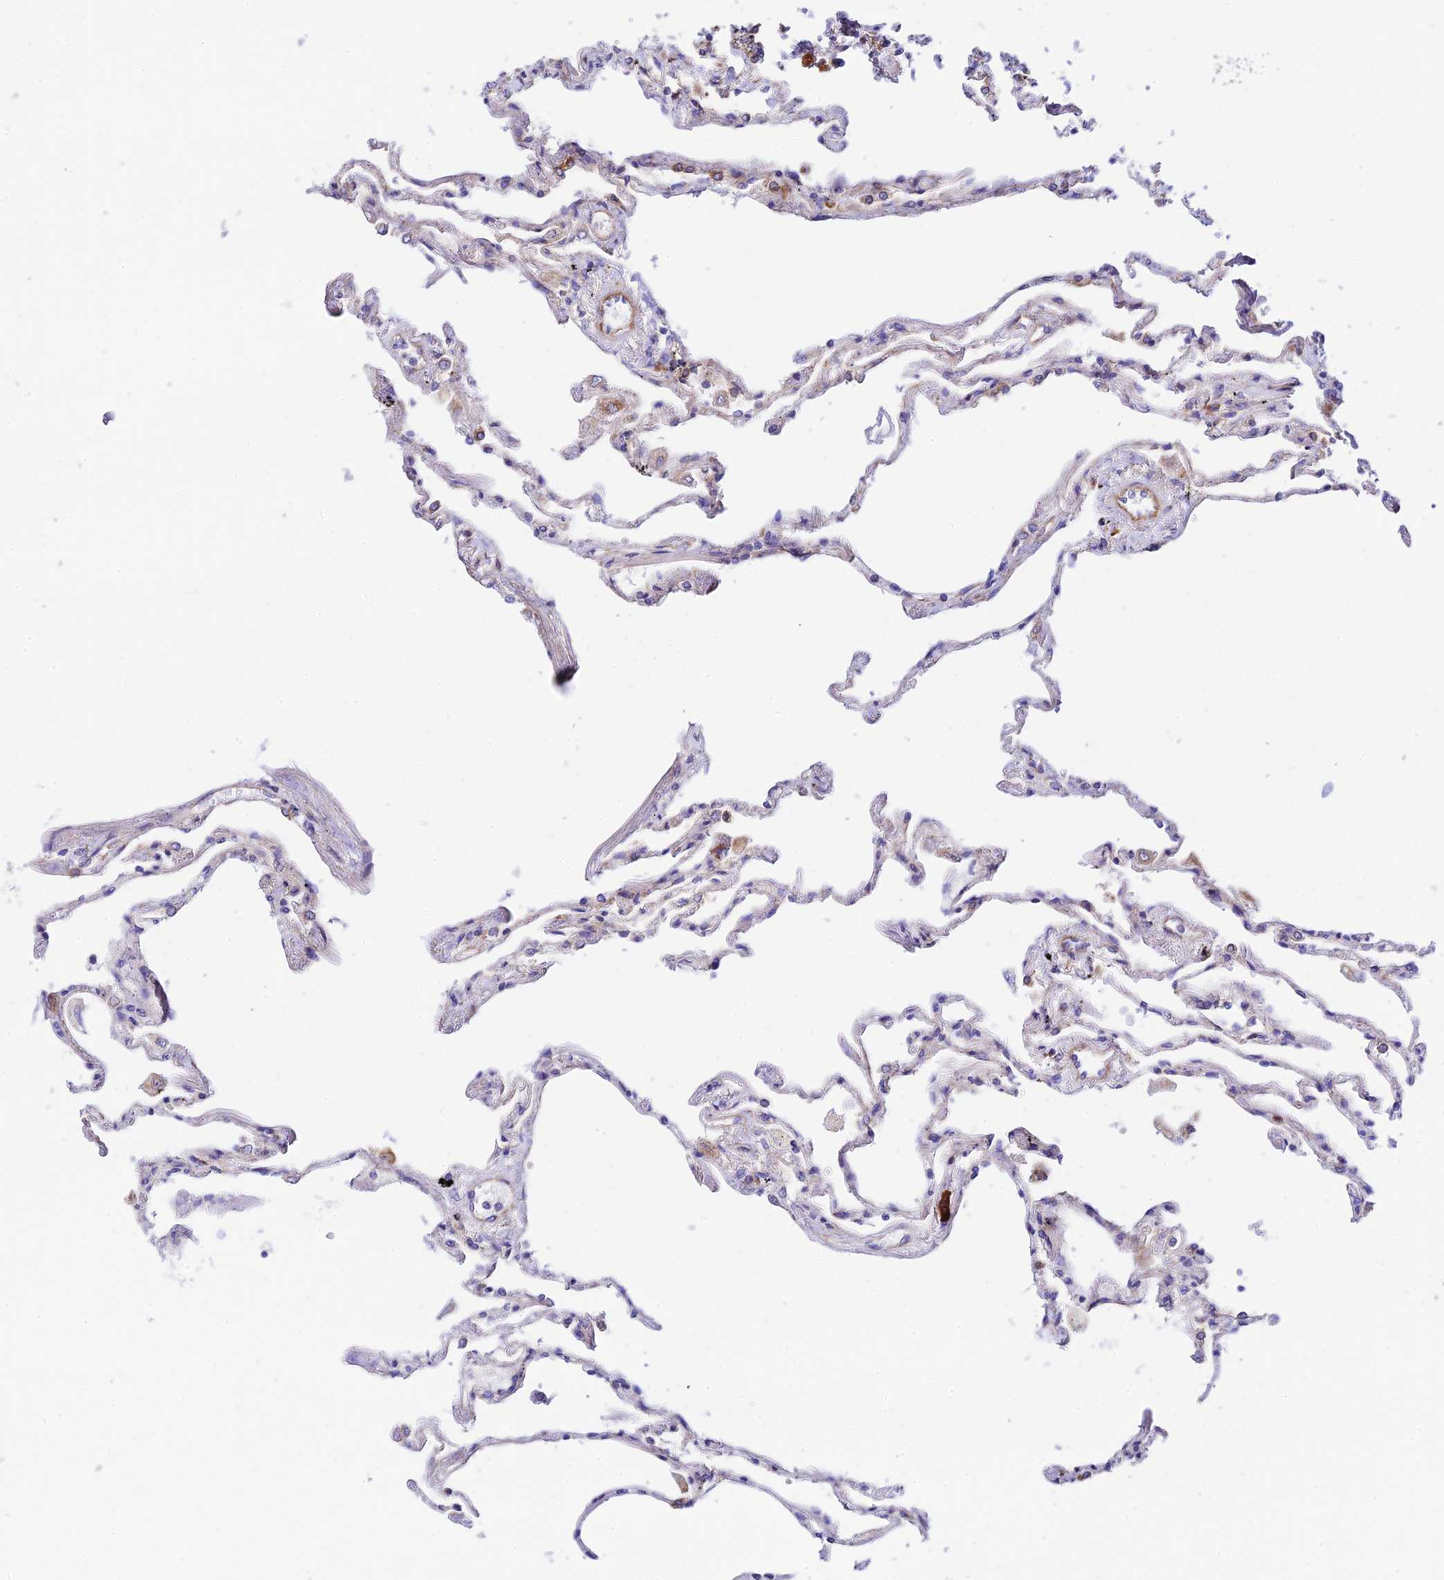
{"staining": {"intensity": "moderate", "quantity": "25%-75%", "location": "cytoplasmic/membranous"}, "tissue": "lung", "cell_type": "Alveolar cells", "image_type": "normal", "snomed": [{"axis": "morphology", "description": "Normal tissue, NOS"}, {"axis": "topography", "description": "Lung"}], "caption": "Immunohistochemical staining of normal lung reveals moderate cytoplasmic/membranous protein staining in approximately 25%-75% of alveolar cells.", "gene": "VPS13C", "patient": {"sex": "female", "age": 67}}